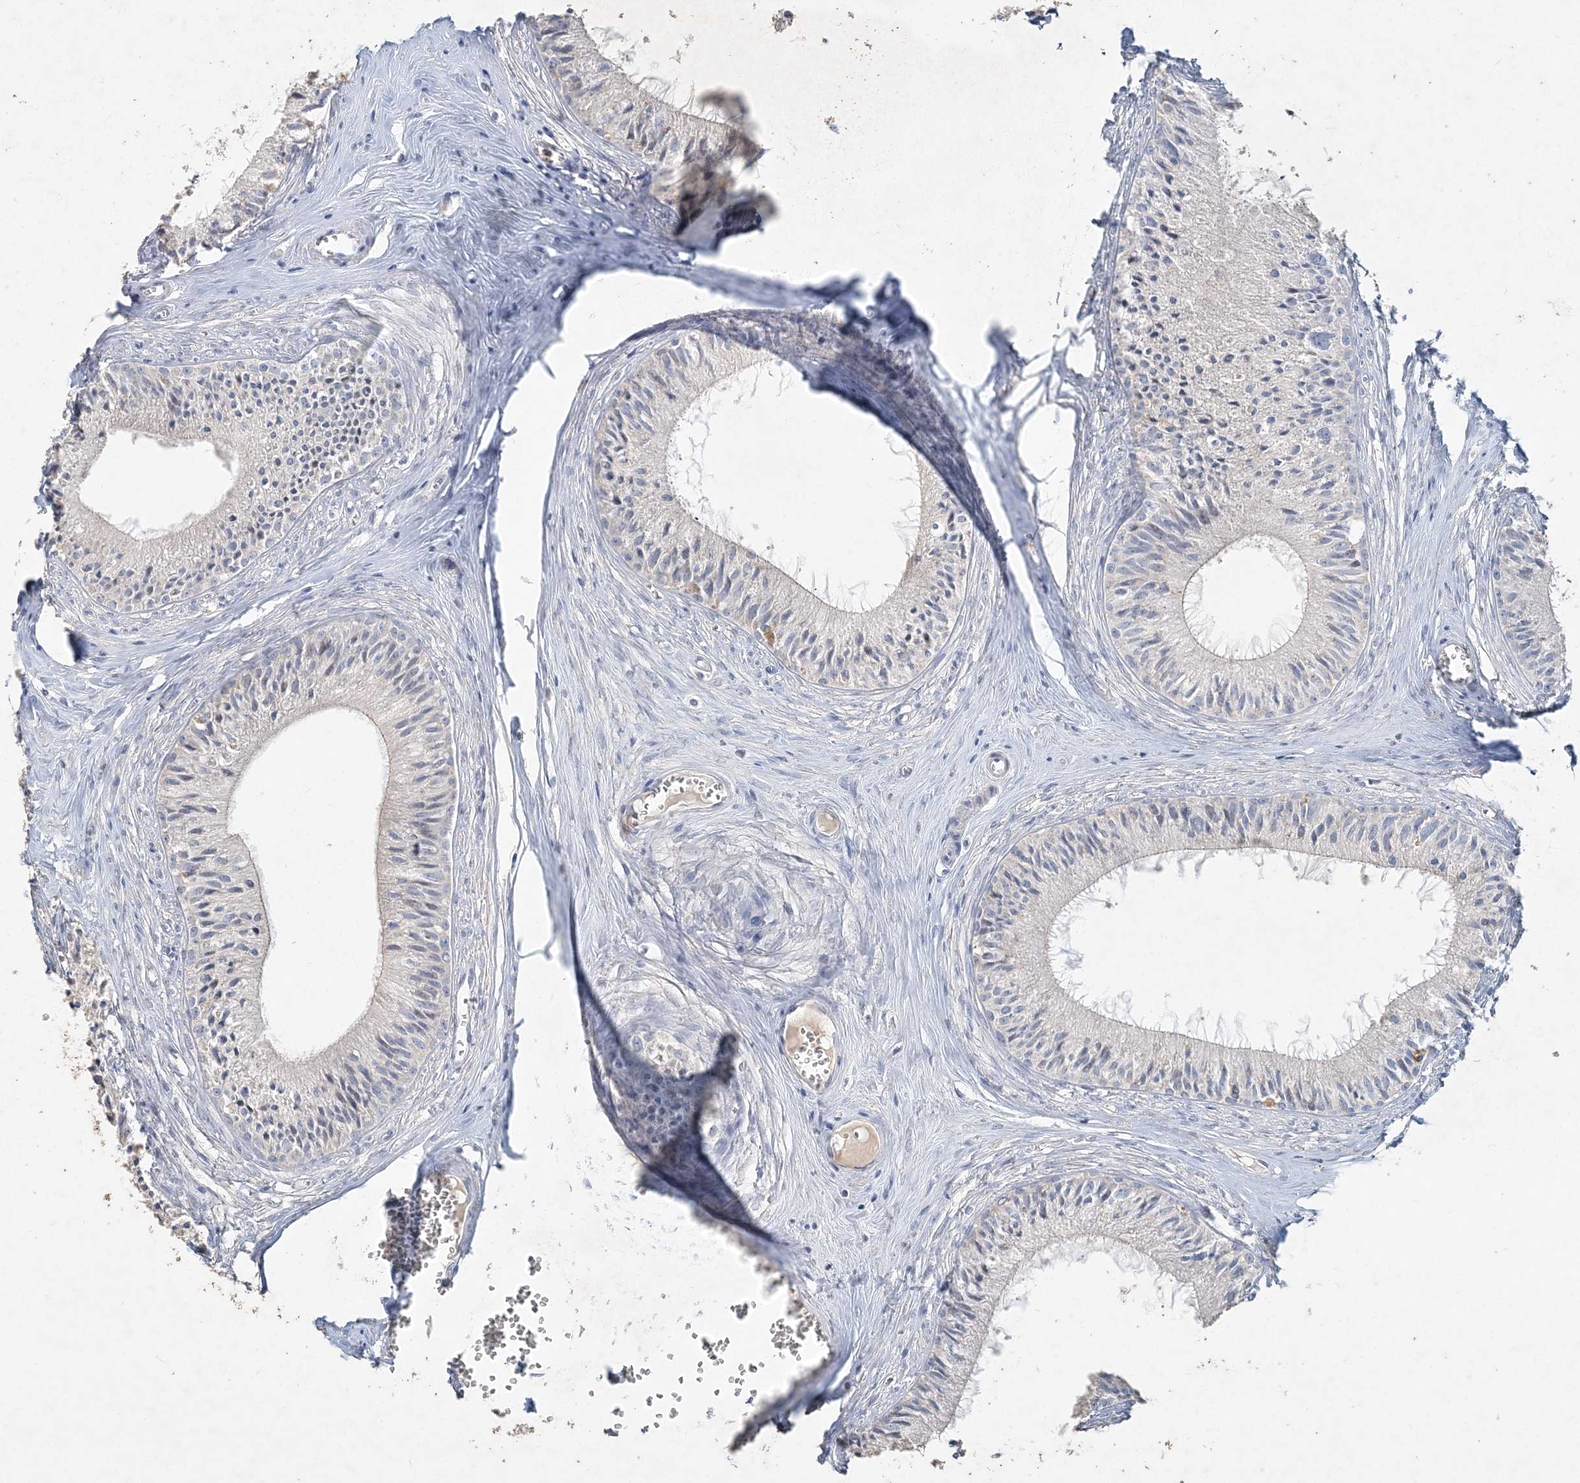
{"staining": {"intensity": "moderate", "quantity": "<25%", "location": "cytoplasmic/membranous"}, "tissue": "epididymis", "cell_type": "Glandular cells", "image_type": "normal", "snomed": [{"axis": "morphology", "description": "Normal tissue, NOS"}, {"axis": "topography", "description": "Epididymis"}], "caption": "An IHC image of unremarkable tissue is shown. Protein staining in brown labels moderate cytoplasmic/membranous positivity in epididymis within glandular cells.", "gene": "DNAH5", "patient": {"sex": "male", "age": 36}}